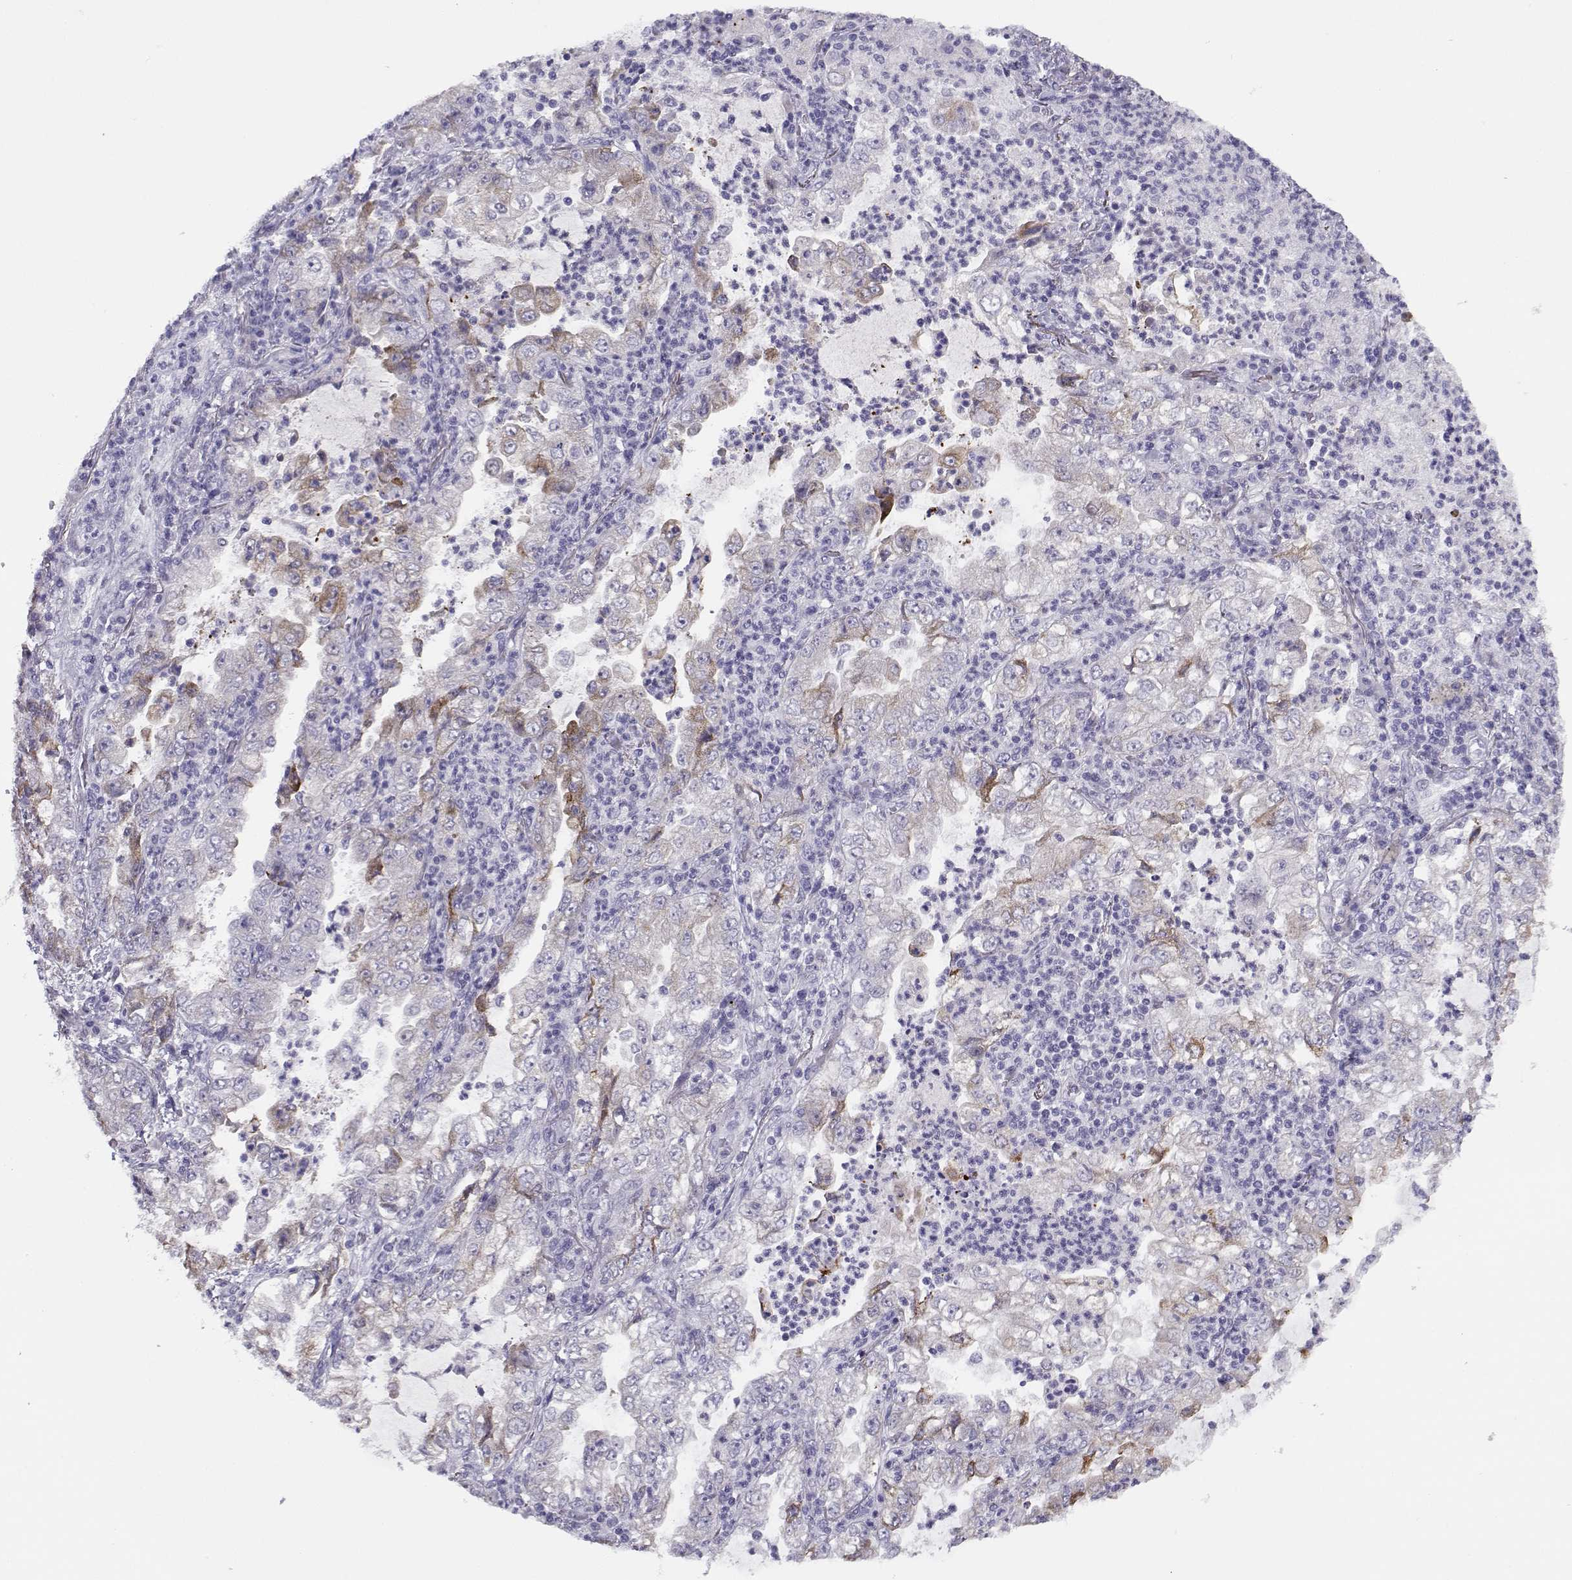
{"staining": {"intensity": "moderate", "quantity": "<25%", "location": "cytoplasmic/membranous"}, "tissue": "lung cancer", "cell_type": "Tumor cells", "image_type": "cancer", "snomed": [{"axis": "morphology", "description": "Adenocarcinoma, NOS"}, {"axis": "topography", "description": "Lung"}], "caption": "Lung cancer (adenocarcinoma) stained for a protein (brown) demonstrates moderate cytoplasmic/membranous positive staining in about <25% of tumor cells.", "gene": "CFAP77", "patient": {"sex": "female", "age": 73}}